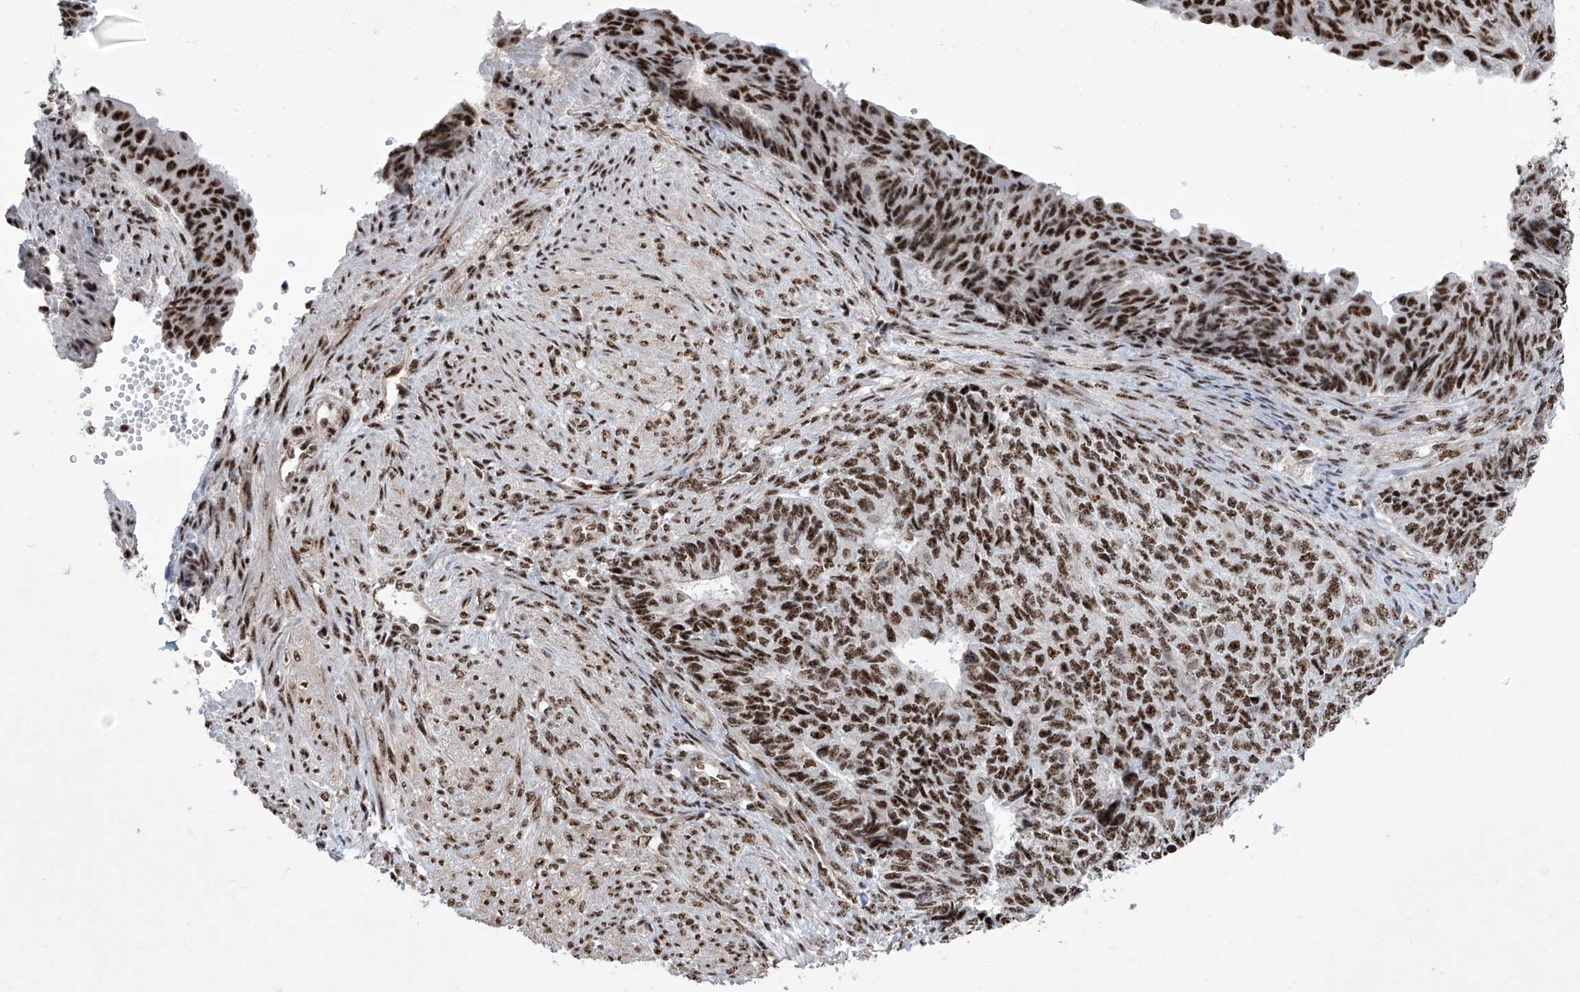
{"staining": {"intensity": "strong", "quantity": ">75%", "location": "nuclear"}, "tissue": "endometrial cancer", "cell_type": "Tumor cells", "image_type": "cancer", "snomed": [{"axis": "morphology", "description": "Adenocarcinoma, NOS"}, {"axis": "topography", "description": "Endometrium"}], "caption": "Immunohistochemical staining of human endometrial cancer (adenocarcinoma) reveals high levels of strong nuclear positivity in about >75% of tumor cells.", "gene": "FBXL4", "patient": {"sex": "female", "age": 32}}